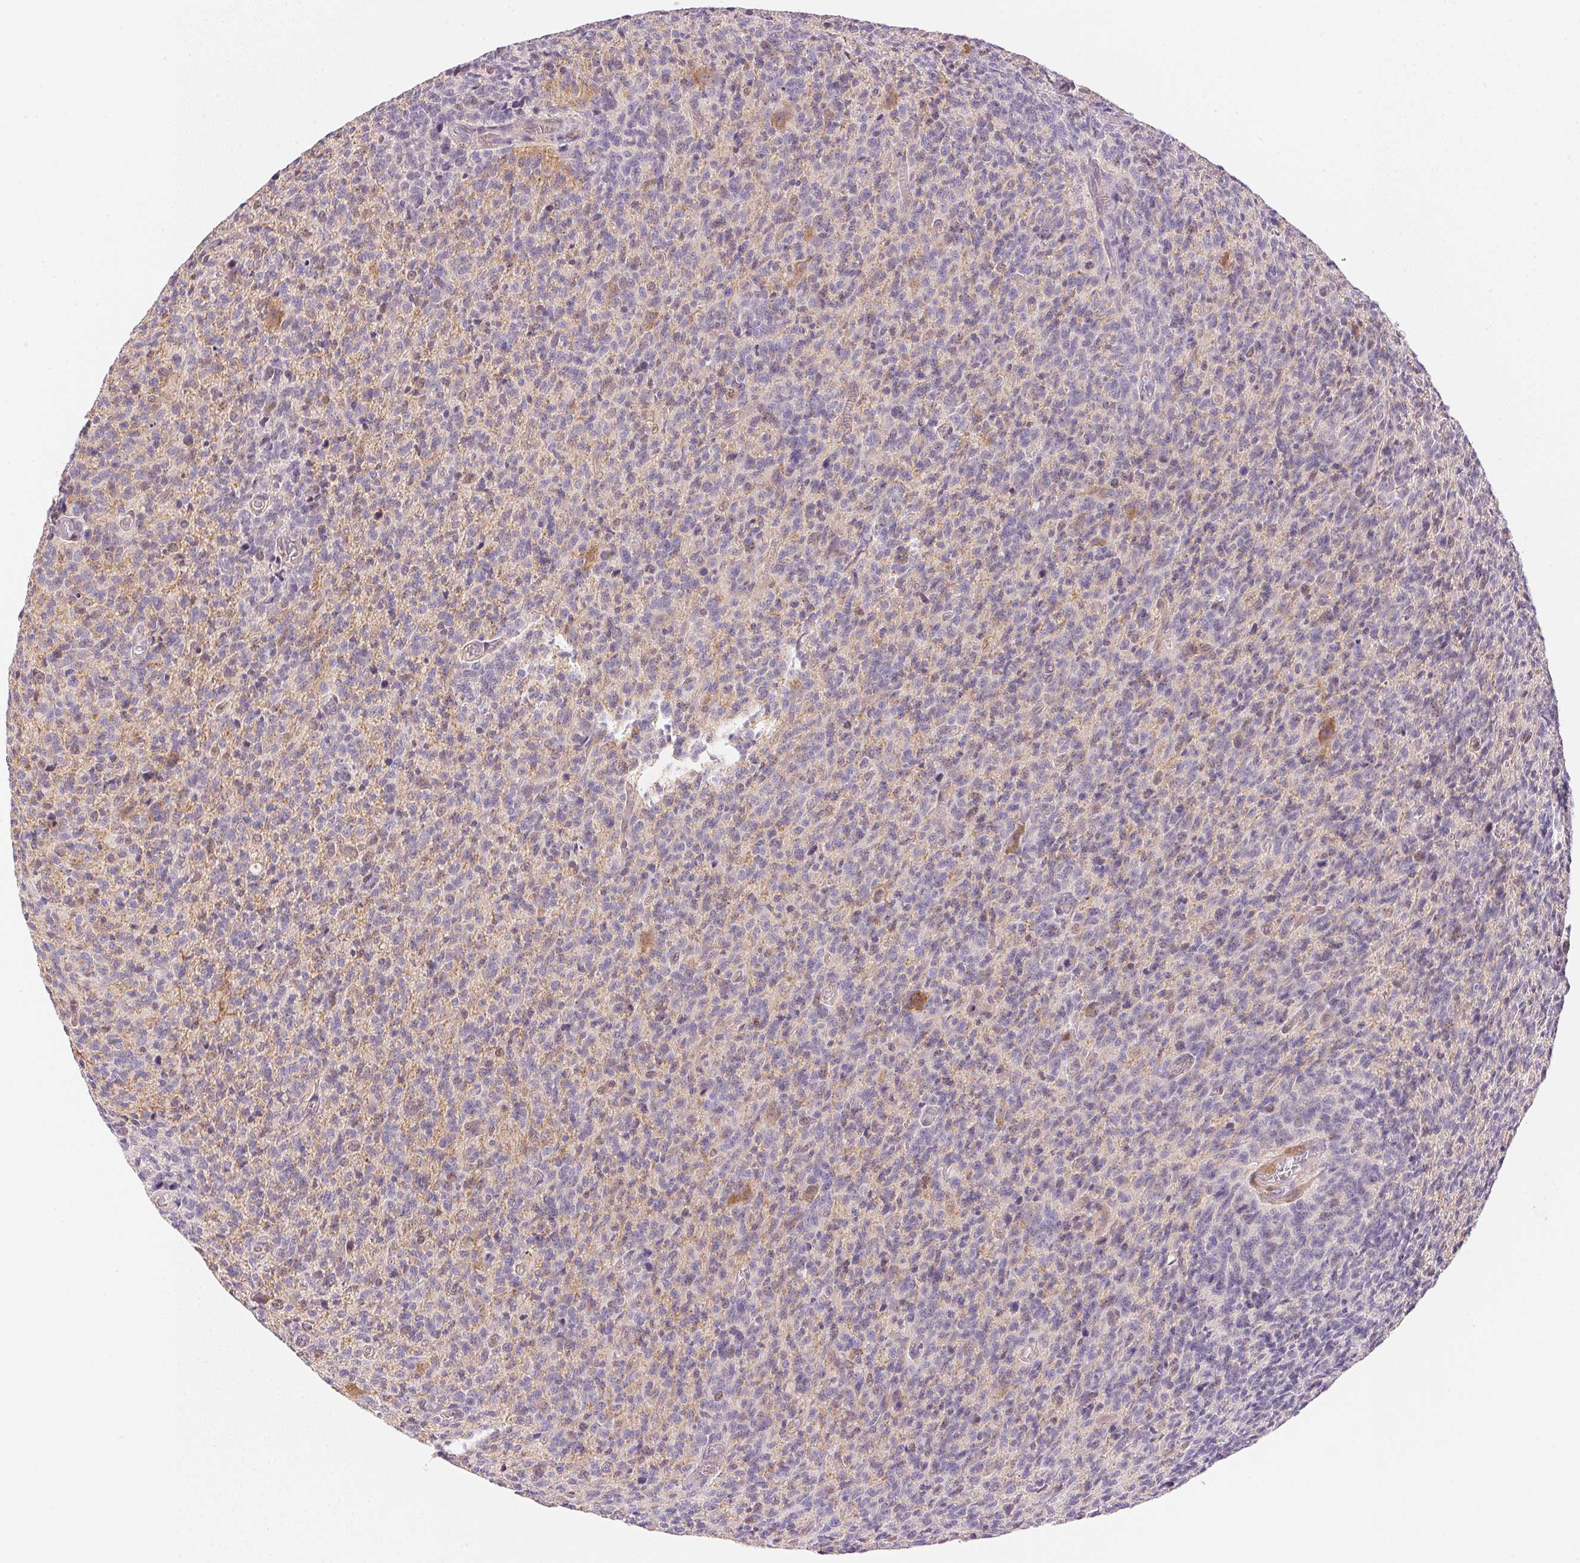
{"staining": {"intensity": "negative", "quantity": "none", "location": "none"}, "tissue": "glioma", "cell_type": "Tumor cells", "image_type": "cancer", "snomed": [{"axis": "morphology", "description": "Glioma, malignant, High grade"}, {"axis": "topography", "description": "Brain"}], "caption": "This is an IHC photomicrograph of glioma. There is no staining in tumor cells.", "gene": "SMTN", "patient": {"sex": "male", "age": 76}}